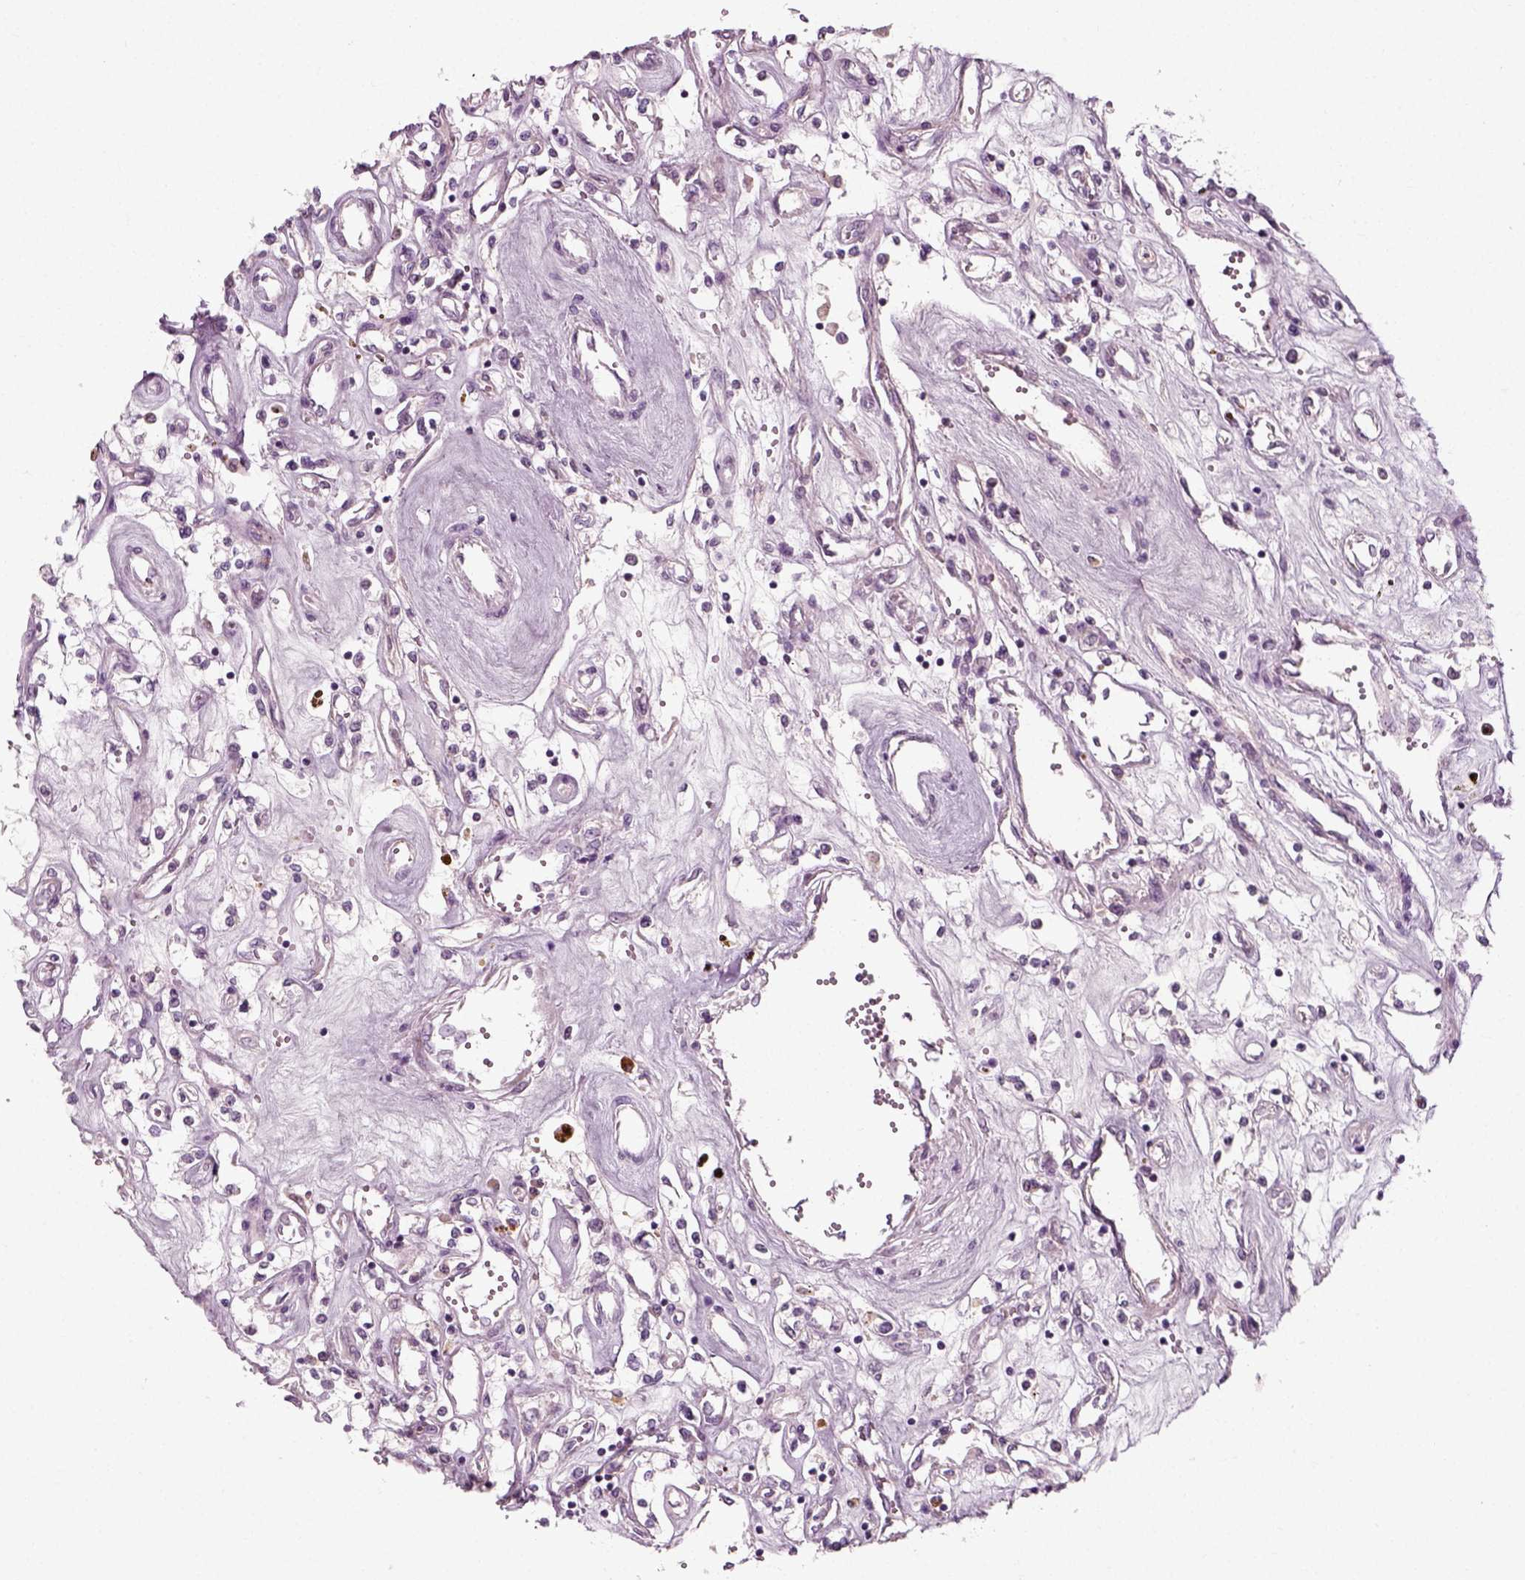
{"staining": {"intensity": "moderate", "quantity": "<25%", "location": "cytoplasmic/membranous"}, "tissue": "renal cancer", "cell_type": "Tumor cells", "image_type": "cancer", "snomed": [{"axis": "morphology", "description": "Adenocarcinoma, NOS"}, {"axis": "topography", "description": "Kidney"}], "caption": "Protein staining displays moderate cytoplasmic/membranous expression in approximately <25% of tumor cells in renal adenocarcinoma. (DAB (3,3'-diaminobenzidine) = brown stain, brightfield microscopy at high magnification).", "gene": "RND2", "patient": {"sex": "female", "age": 59}}